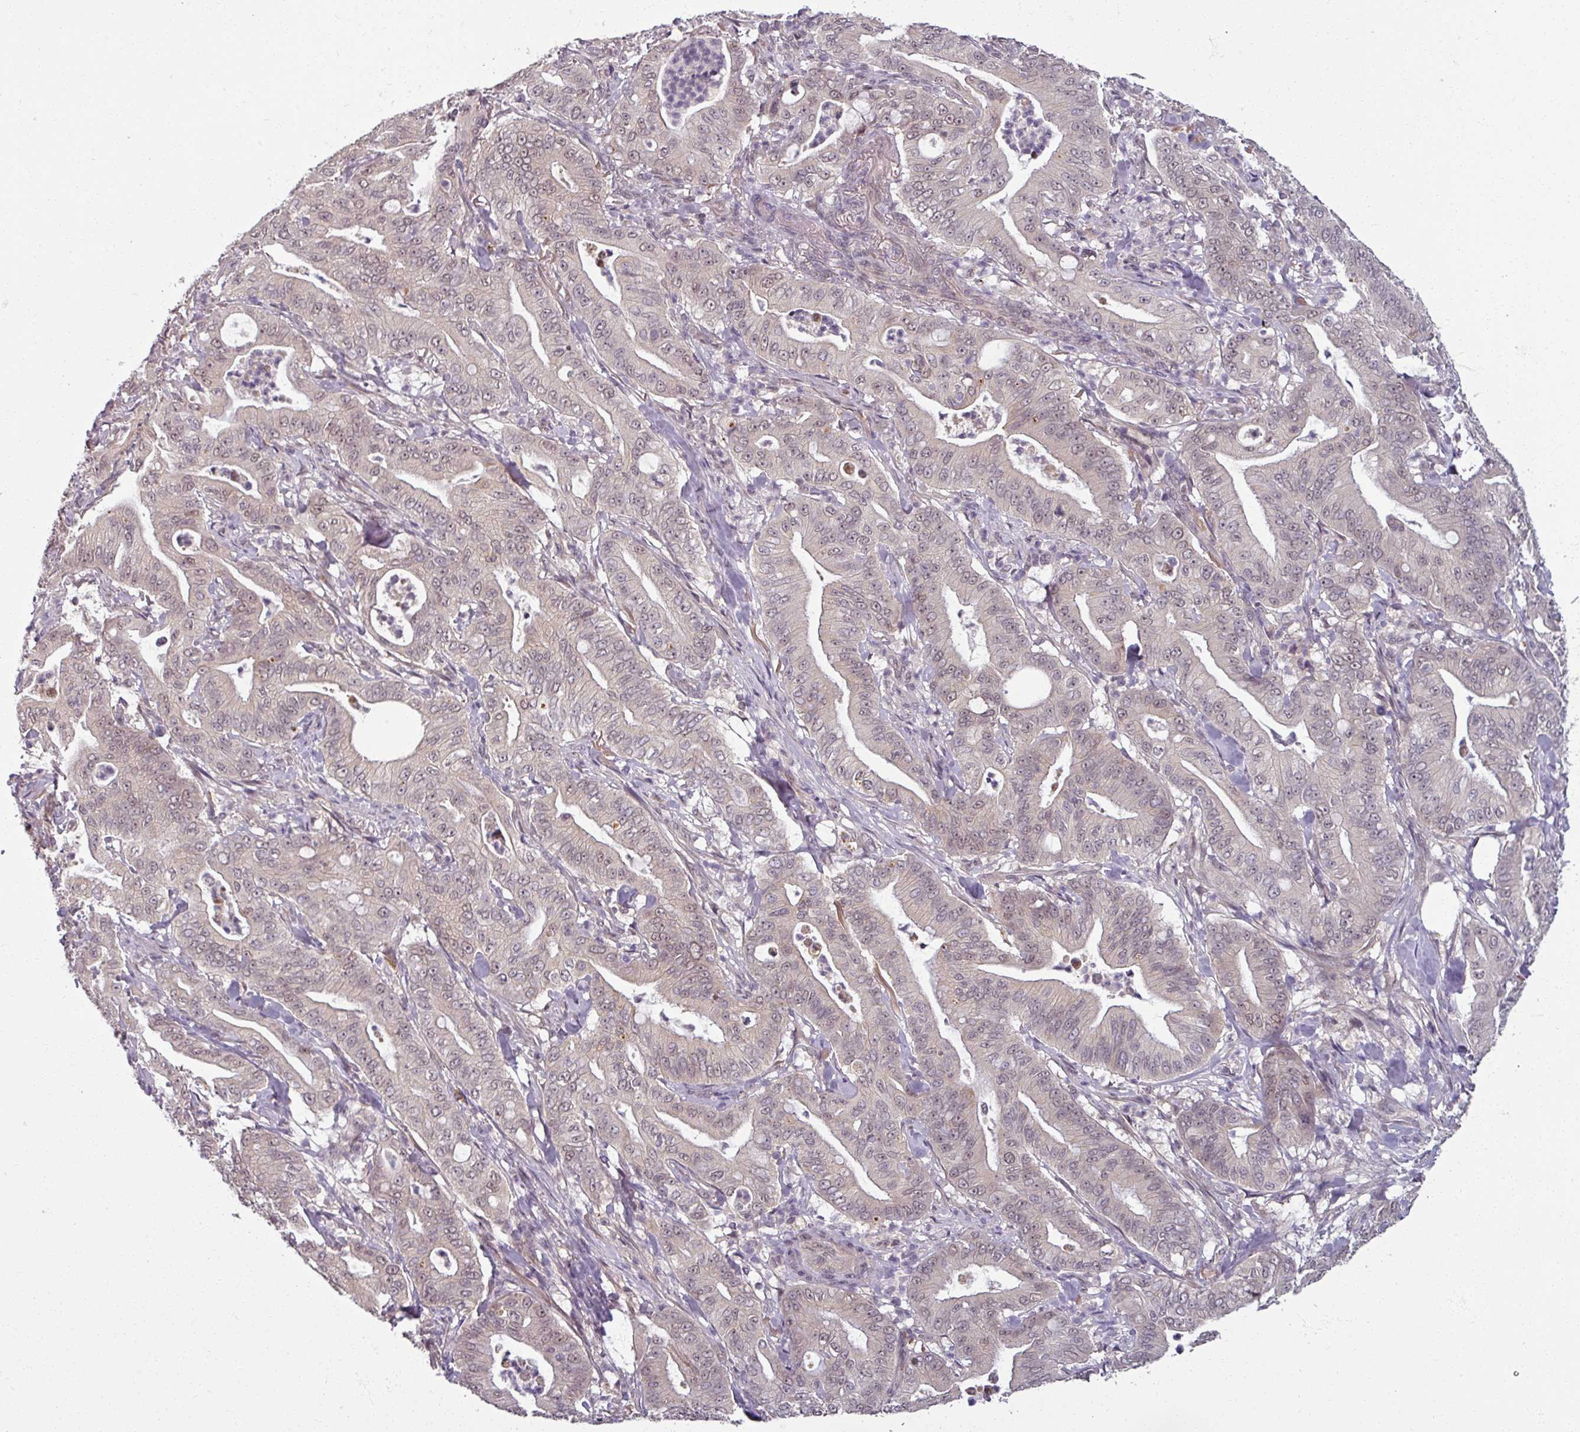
{"staining": {"intensity": "negative", "quantity": "none", "location": "none"}, "tissue": "pancreatic cancer", "cell_type": "Tumor cells", "image_type": "cancer", "snomed": [{"axis": "morphology", "description": "Adenocarcinoma, NOS"}, {"axis": "topography", "description": "Pancreas"}], "caption": "This is a histopathology image of immunohistochemistry staining of pancreatic cancer (adenocarcinoma), which shows no positivity in tumor cells.", "gene": "POLR2G", "patient": {"sex": "male", "age": 71}}